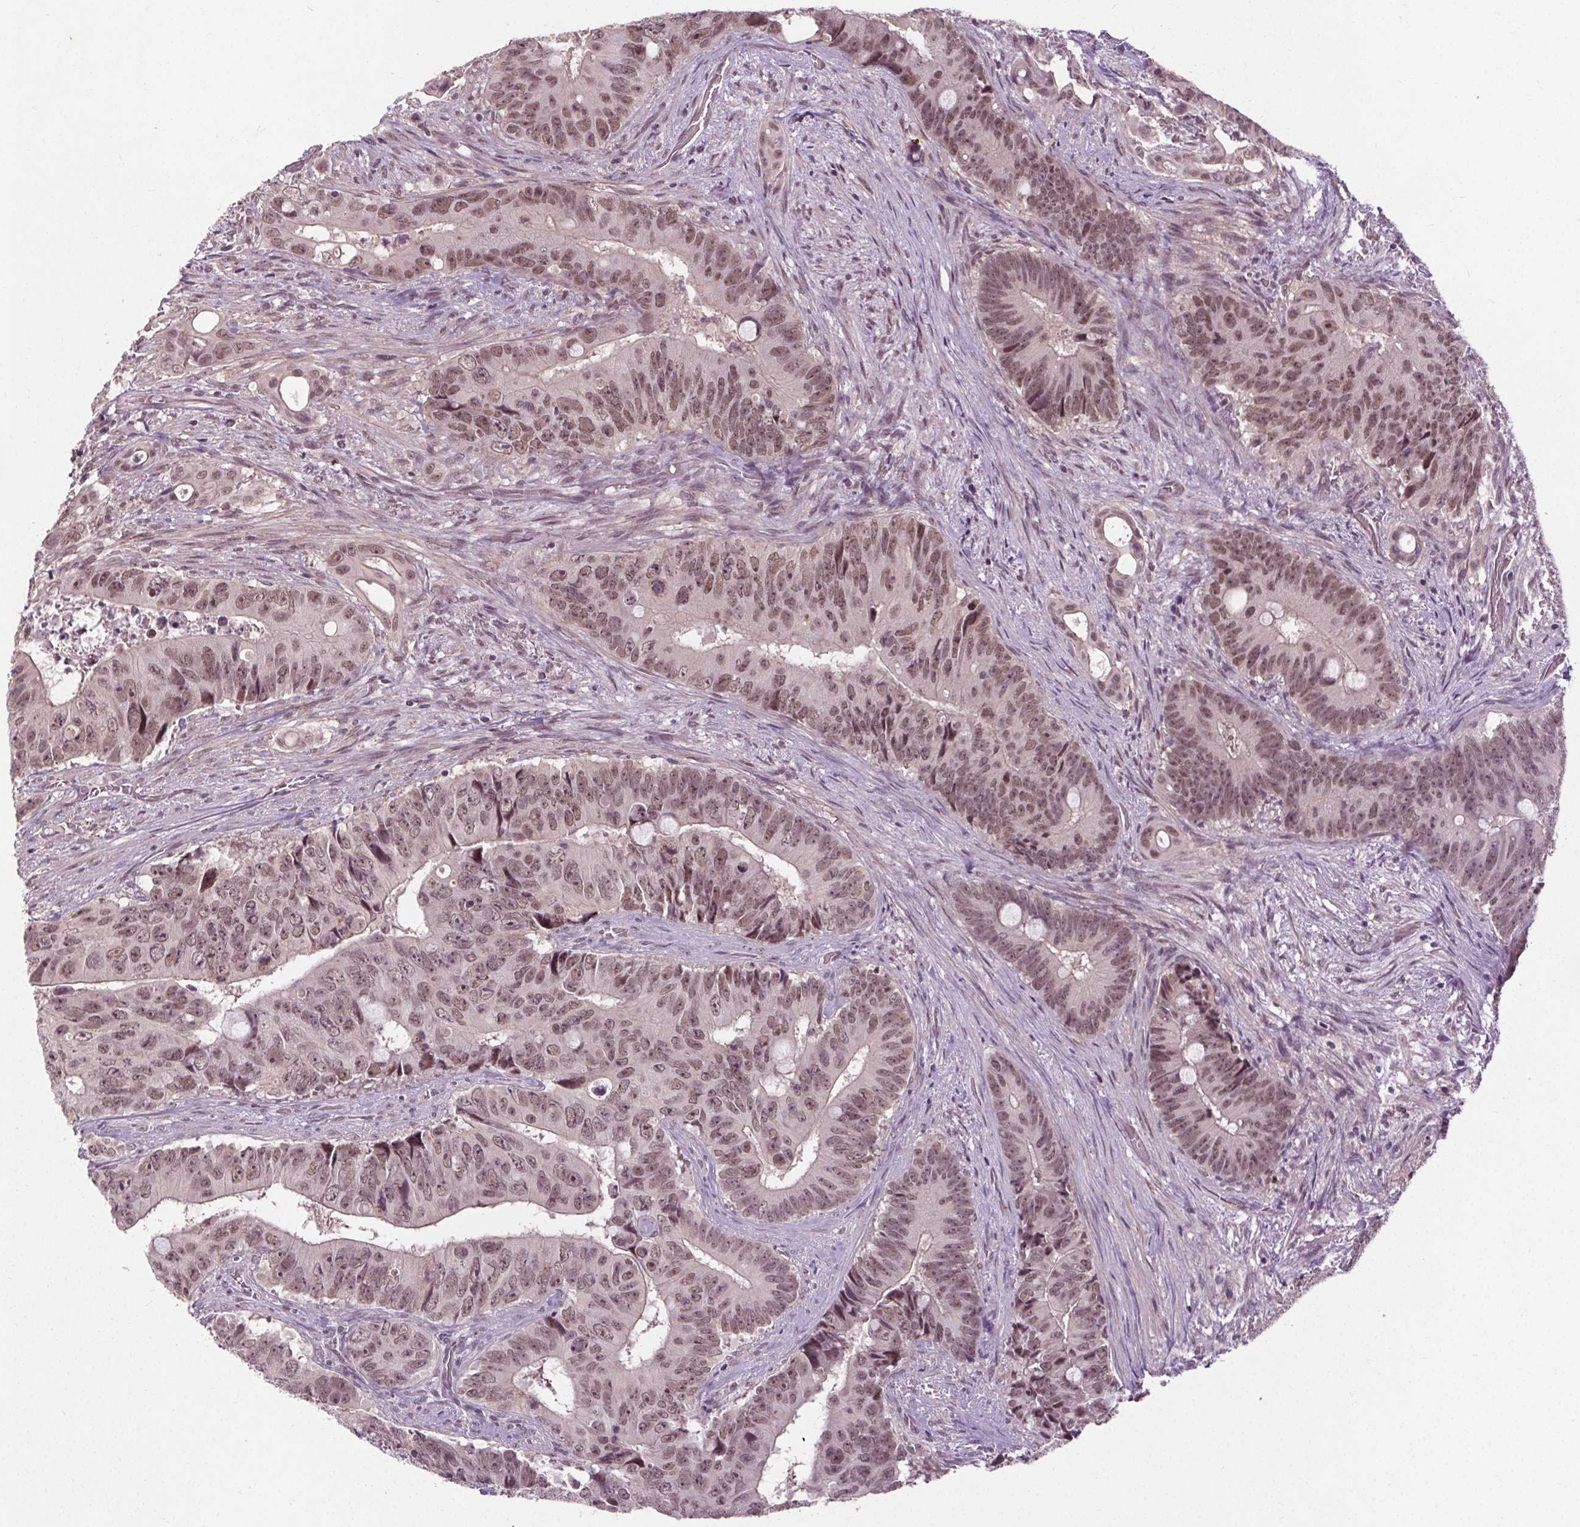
{"staining": {"intensity": "moderate", "quantity": ">75%", "location": "nuclear"}, "tissue": "colorectal cancer", "cell_type": "Tumor cells", "image_type": "cancer", "snomed": [{"axis": "morphology", "description": "Adenocarcinoma, NOS"}, {"axis": "topography", "description": "Rectum"}], "caption": "Immunohistochemistry photomicrograph of adenocarcinoma (colorectal) stained for a protein (brown), which displays medium levels of moderate nuclear staining in approximately >75% of tumor cells.", "gene": "MED6", "patient": {"sex": "male", "age": 78}}